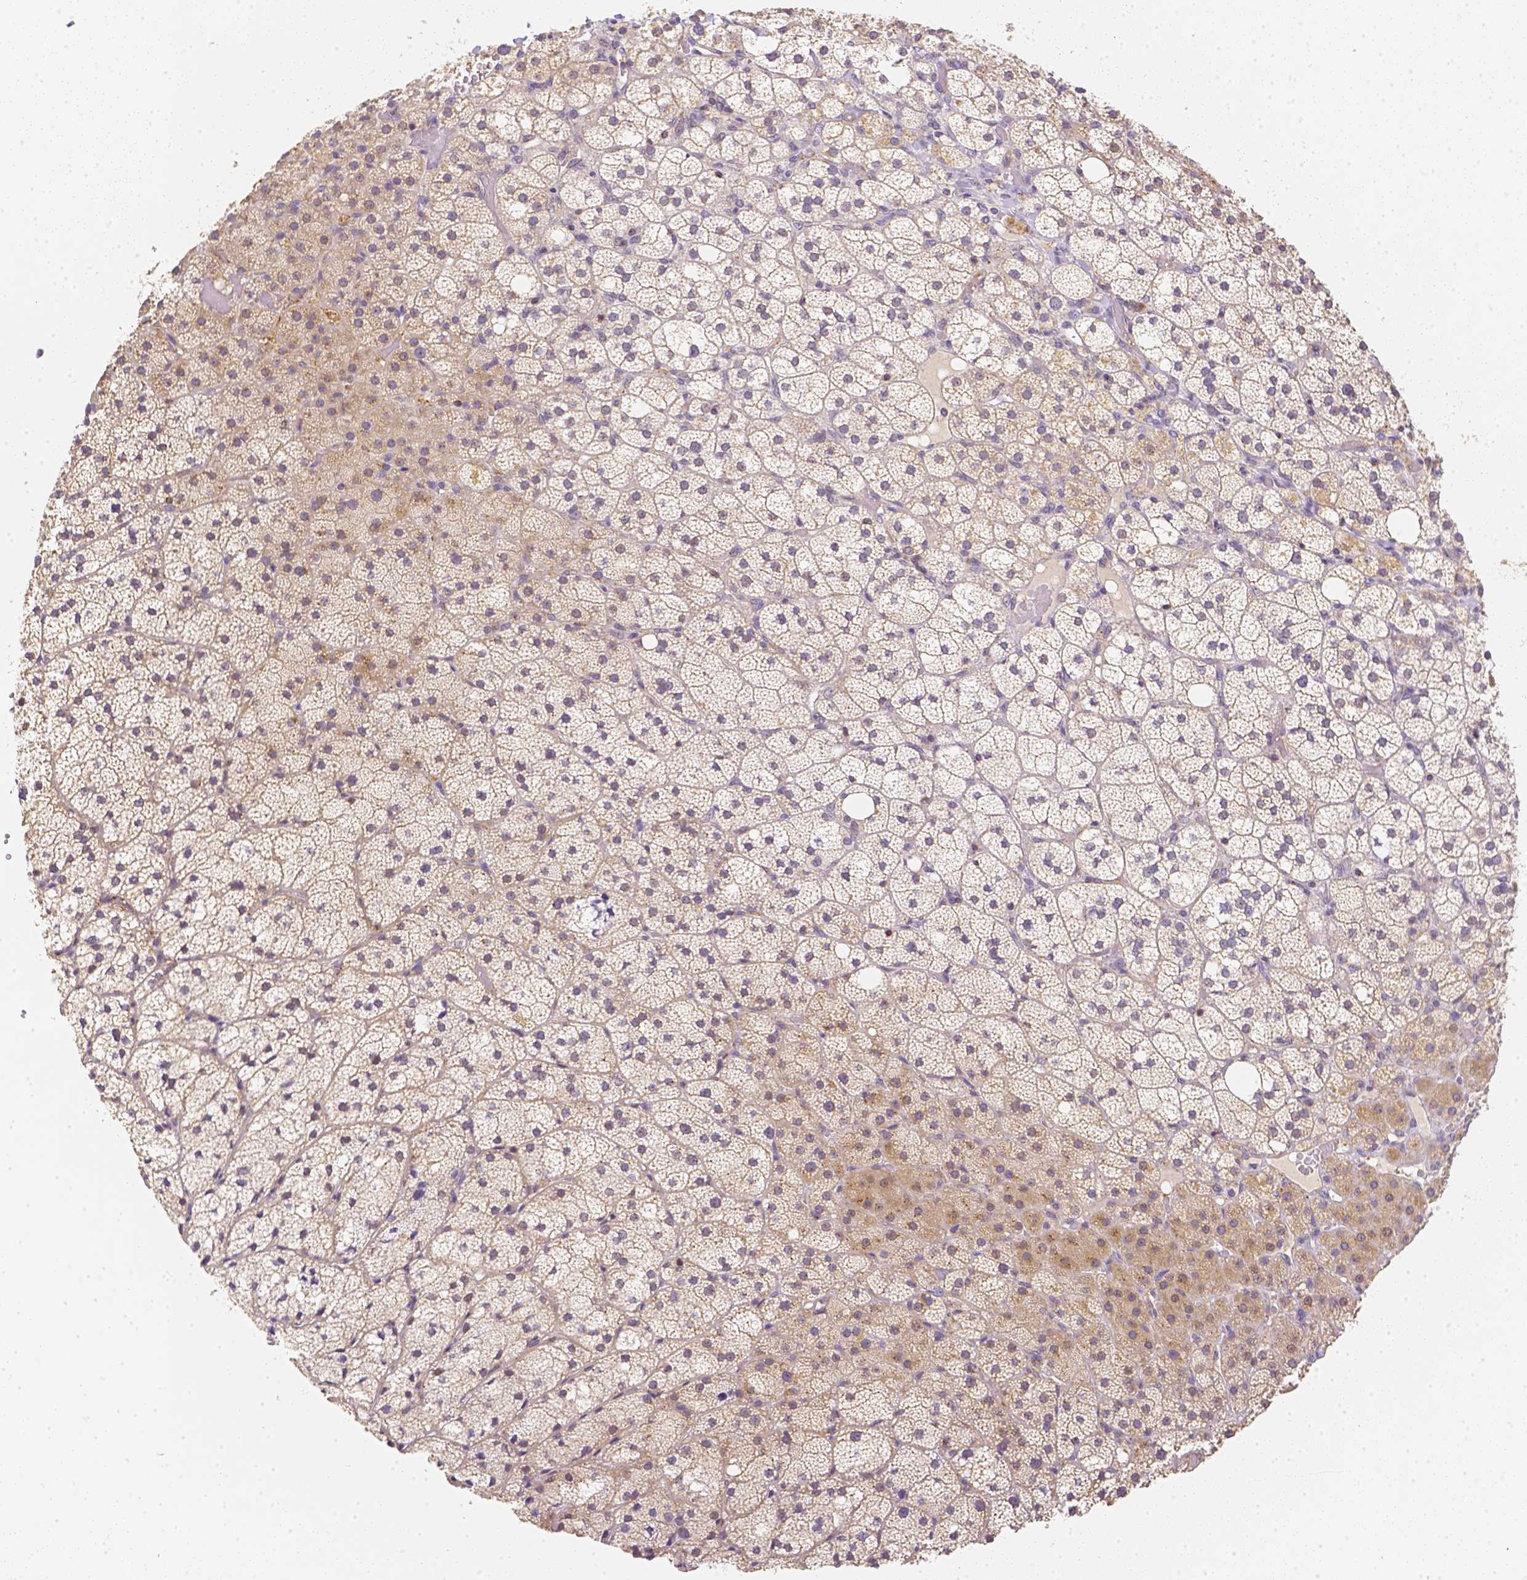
{"staining": {"intensity": "weak", "quantity": "25%-75%", "location": "cytoplasmic/membranous"}, "tissue": "adrenal gland", "cell_type": "Glandular cells", "image_type": "normal", "snomed": [{"axis": "morphology", "description": "Normal tissue, NOS"}, {"axis": "topography", "description": "Adrenal gland"}], "caption": "Immunohistochemistry (DAB) staining of benign human adrenal gland displays weak cytoplasmic/membranous protein expression in approximately 25%-75% of glandular cells. Immunohistochemistry stains the protein of interest in brown and the nuclei are stained blue.", "gene": "C10orf67", "patient": {"sex": "male", "age": 53}}